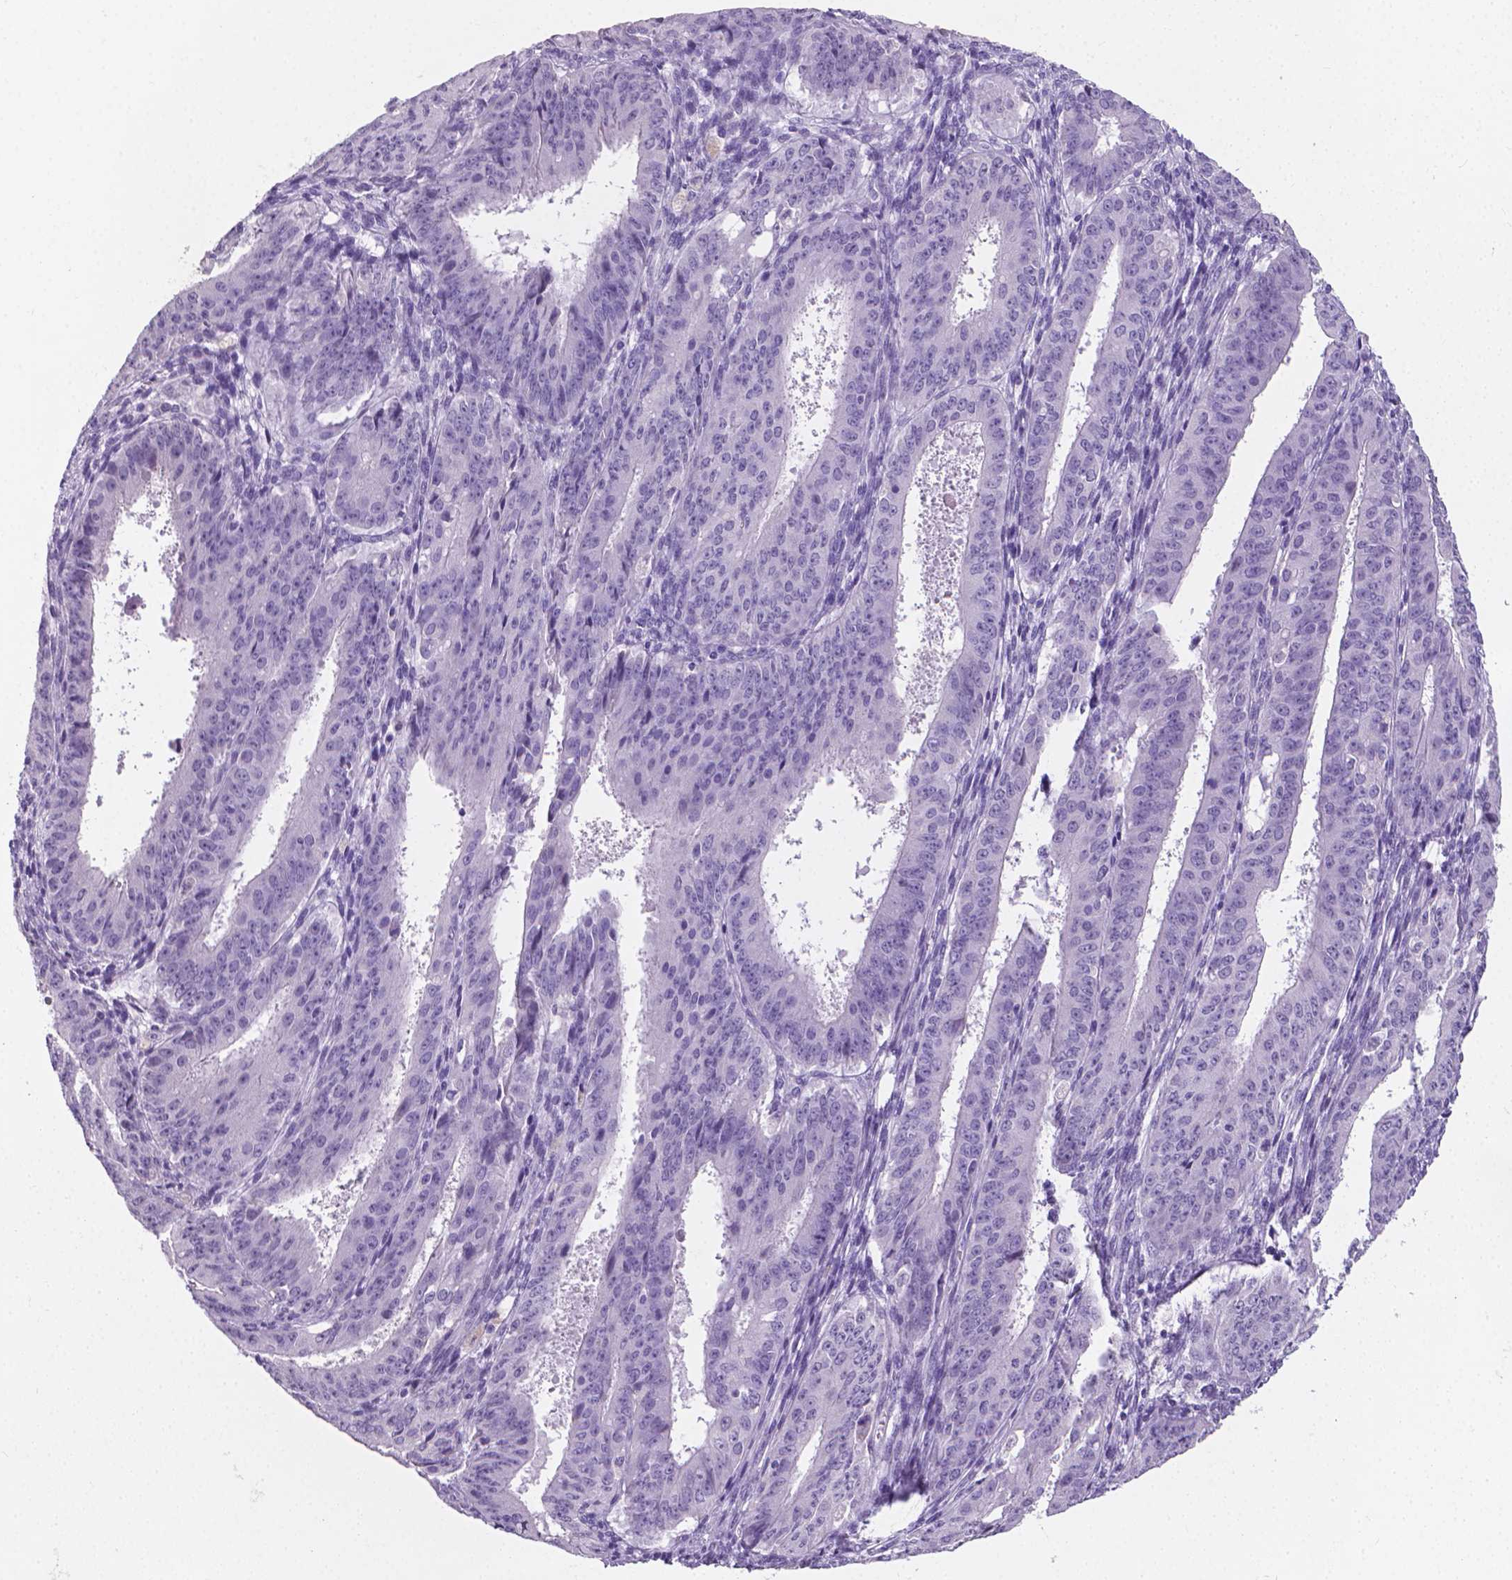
{"staining": {"intensity": "negative", "quantity": "none", "location": "none"}, "tissue": "ovarian cancer", "cell_type": "Tumor cells", "image_type": "cancer", "snomed": [{"axis": "morphology", "description": "Carcinoma, endometroid"}, {"axis": "topography", "description": "Ovary"}], "caption": "This histopathology image is of ovarian cancer stained with immunohistochemistry (IHC) to label a protein in brown with the nuclei are counter-stained blue. There is no staining in tumor cells.", "gene": "XPNPEP2", "patient": {"sex": "female", "age": 42}}